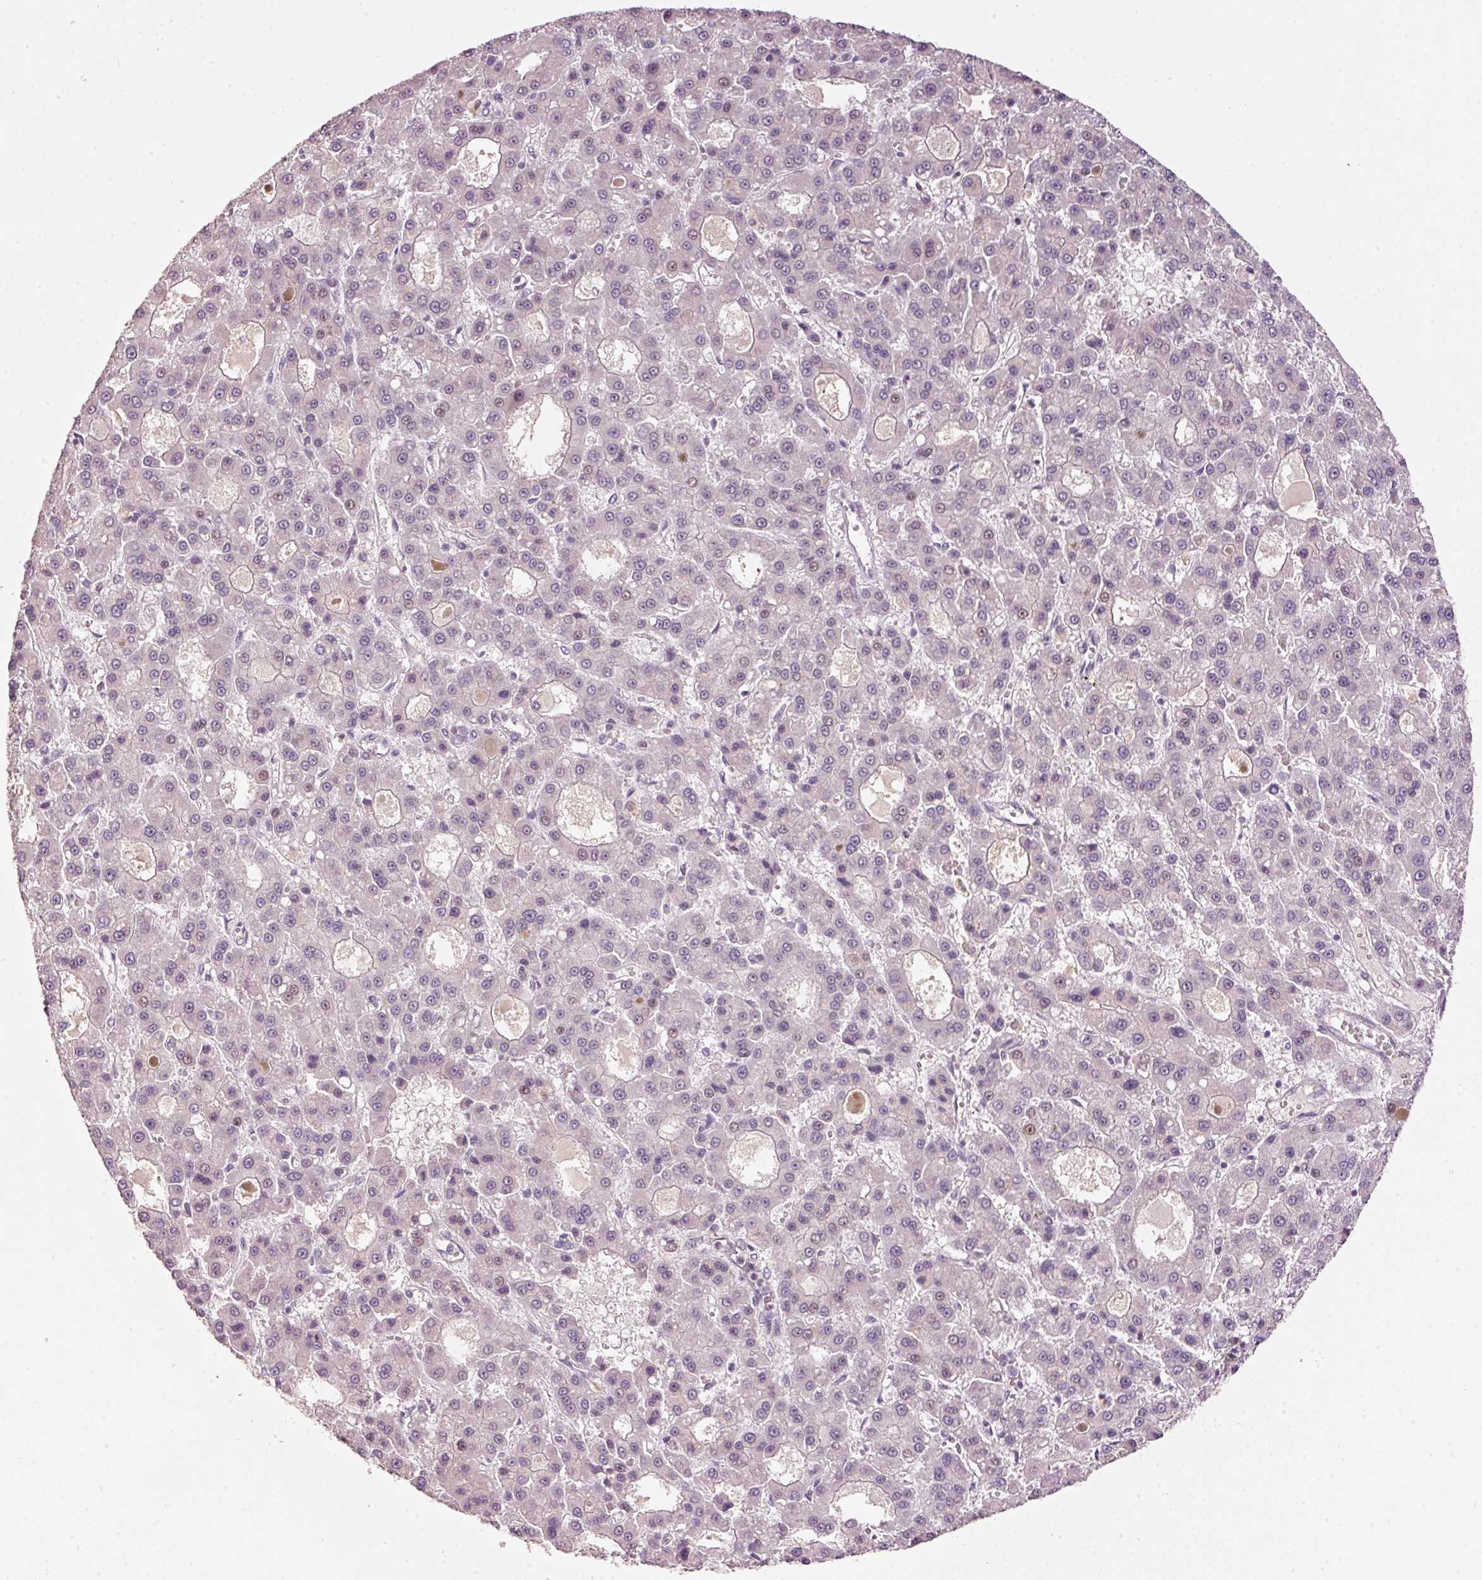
{"staining": {"intensity": "negative", "quantity": "none", "location": "none"}, "tissue": "liver cancer", "cell_type": "Tumor cells", "image_type": "cancer", "snomed": [{"axis": "morphology", "description": "Carcinoma, Hepatocellular, NOS"}, {"axis": "topography", "description": "Liver"}], "caption": "Immunohistochemical staining of liver hepatocellular carcinoma demonstrates no significant staining in tumor cells.", "gene": "TOB2", "patient": {"sex": "male", "age": 70}}